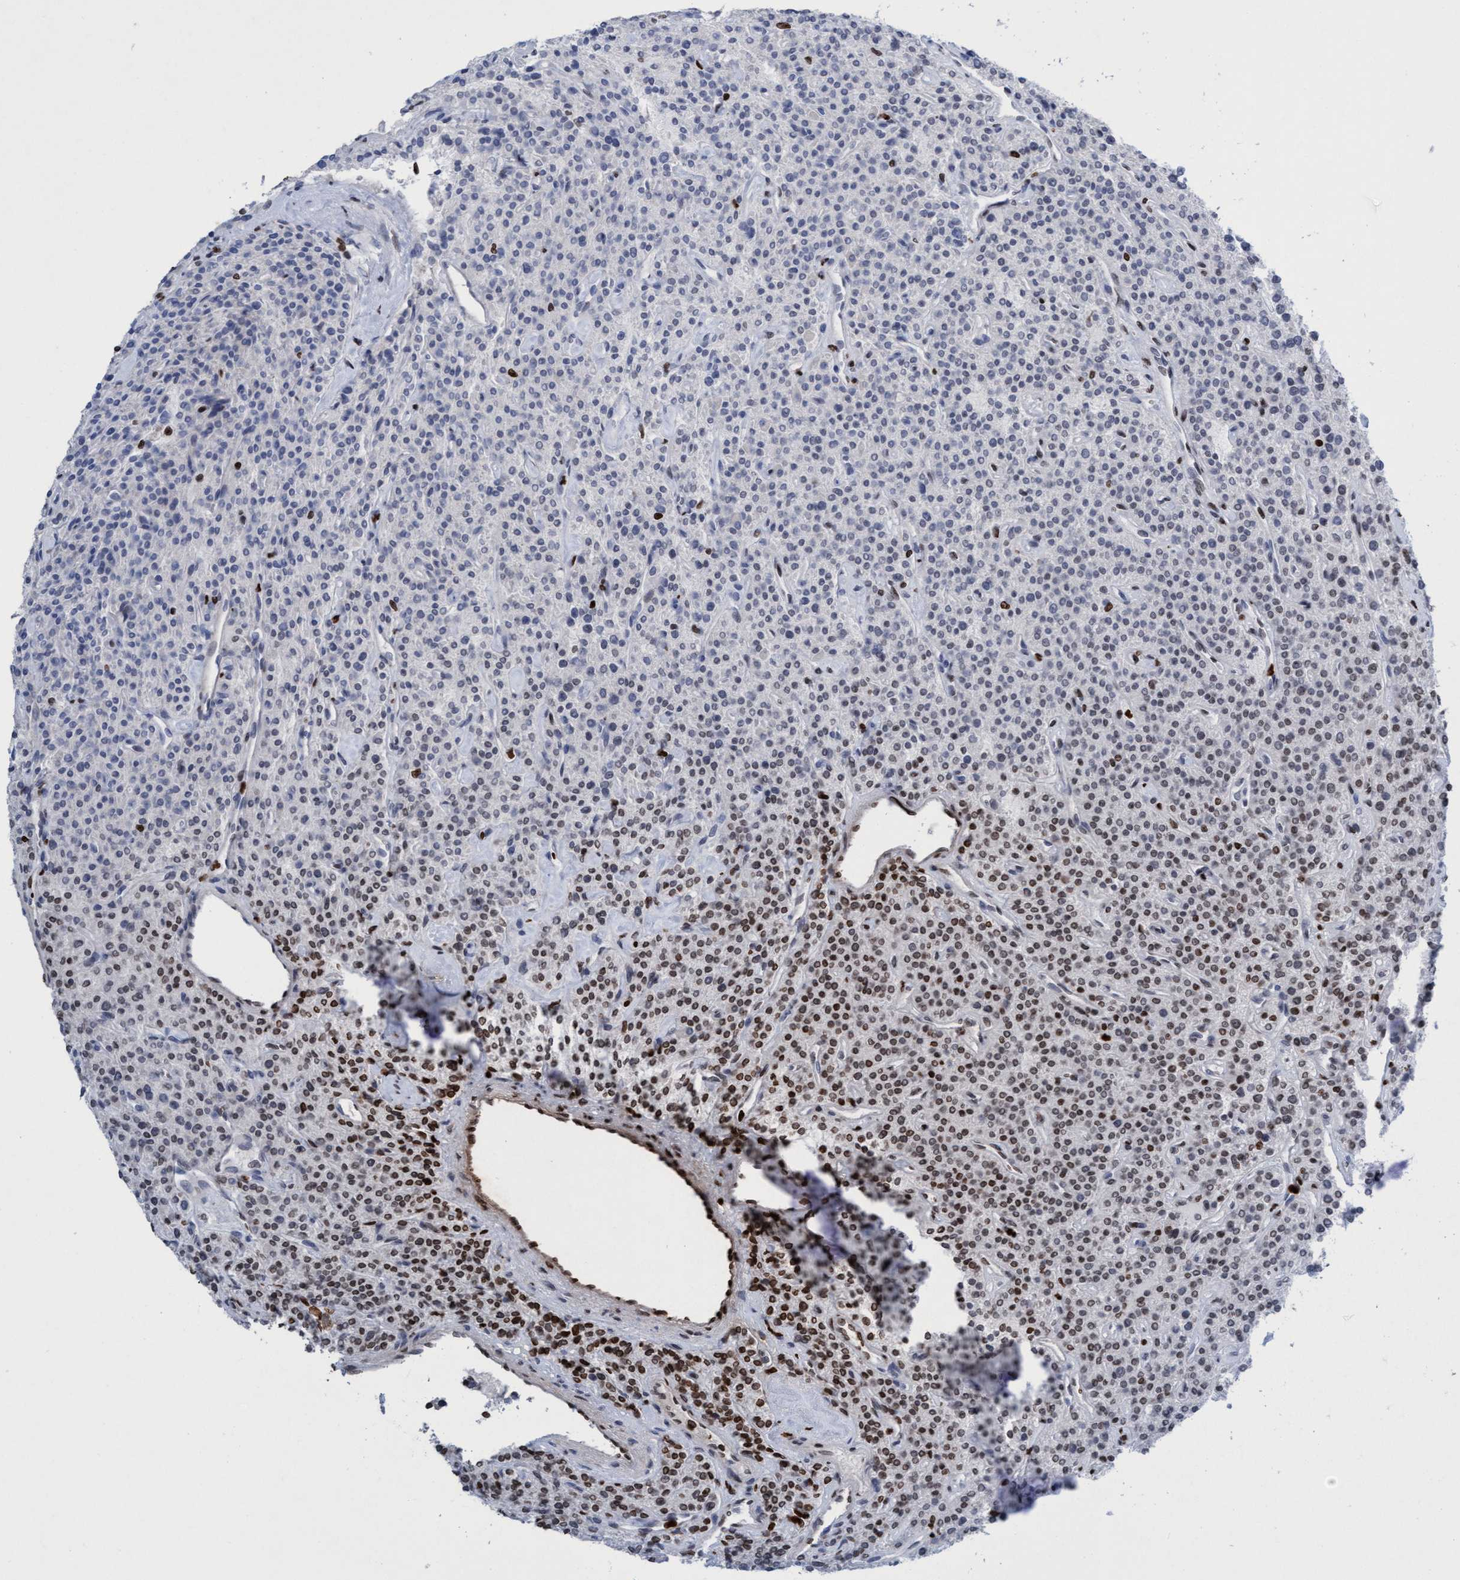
{"staining": {"intensity": "moderate", "quantity": "<25%", "location": "nuclear"}, "tissue": "parathyroid gland", "cell_type": "Glandular cells", "image_type": "normal", "snomed": [{"axis": "morphology", "description": "Normal tissue, NOS"}, {"axis": "topography", "description": "Parathyroid gland"}], "caption": "IHC staining of benign parathyroid gland, which displays low levels of moderate nuclear expression in approximately <25% of glandular cells indicating moderate nuclear protein positivity. The staining was performed using DAB (3,3'-diaminobenzidine) (brown) for protein detection and nuclei were counterstained in hematoxylin (blue).", "gene": "CBX2", "patient": {"sex": "male", "age": 46}}